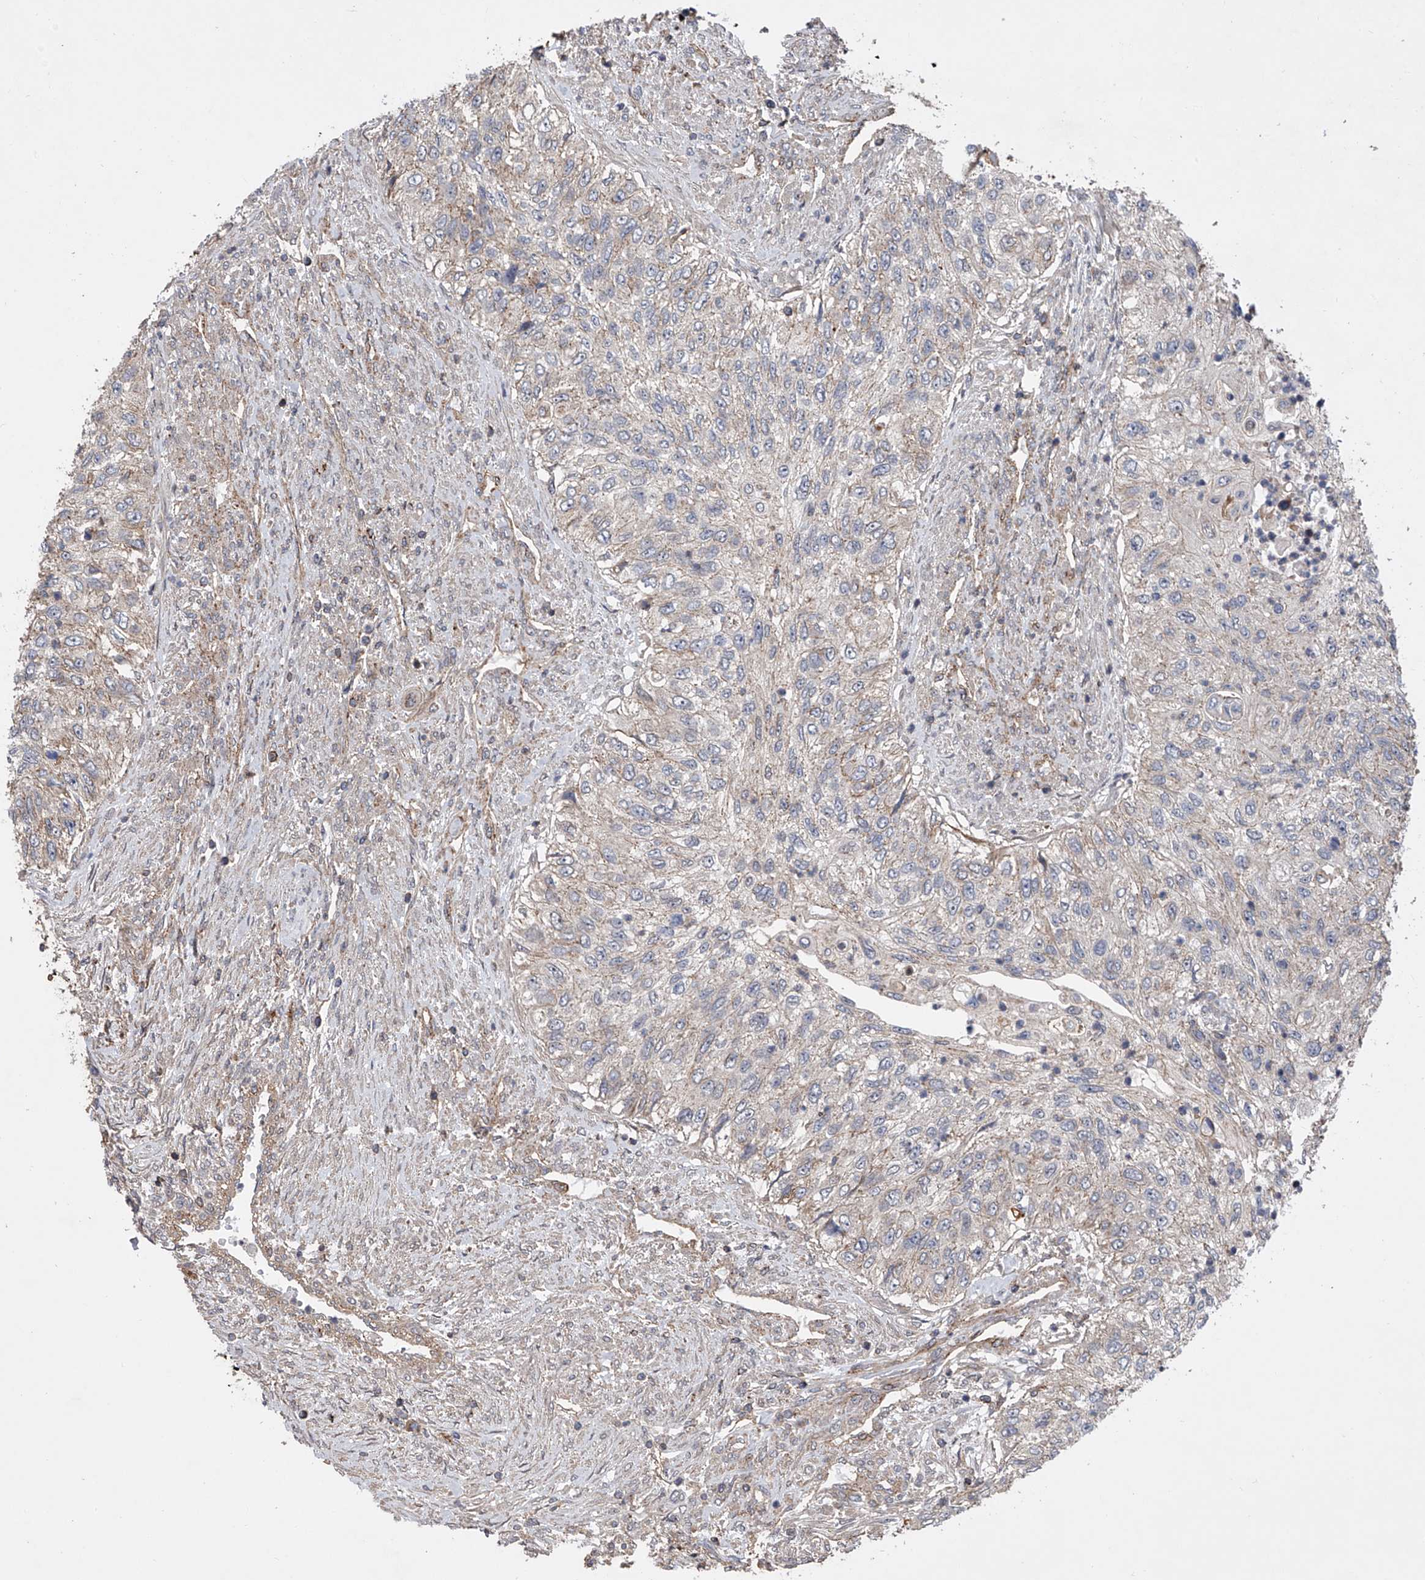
{"staining": {"intensity": "negative", "quantity": "none", "location": "none"}, "tissue": "urothelial cancer", "cell_type": "Tumor cells", "image_type": "cancer", "snomed": [{"axis": "morphology", "description": "Urothelial carcinoma, High grade"}, {"axis": "topography", "description": "Urinary bladder"}], "caption": "A micrograph of urothelial cancer stained for a protein shows no brown staining in tumor cells. (DAB immunohistochemistry (IHC) with hematoxylin counter stain).", "gene": "USP47", "patient": {"sex": "female", "age": 60}}